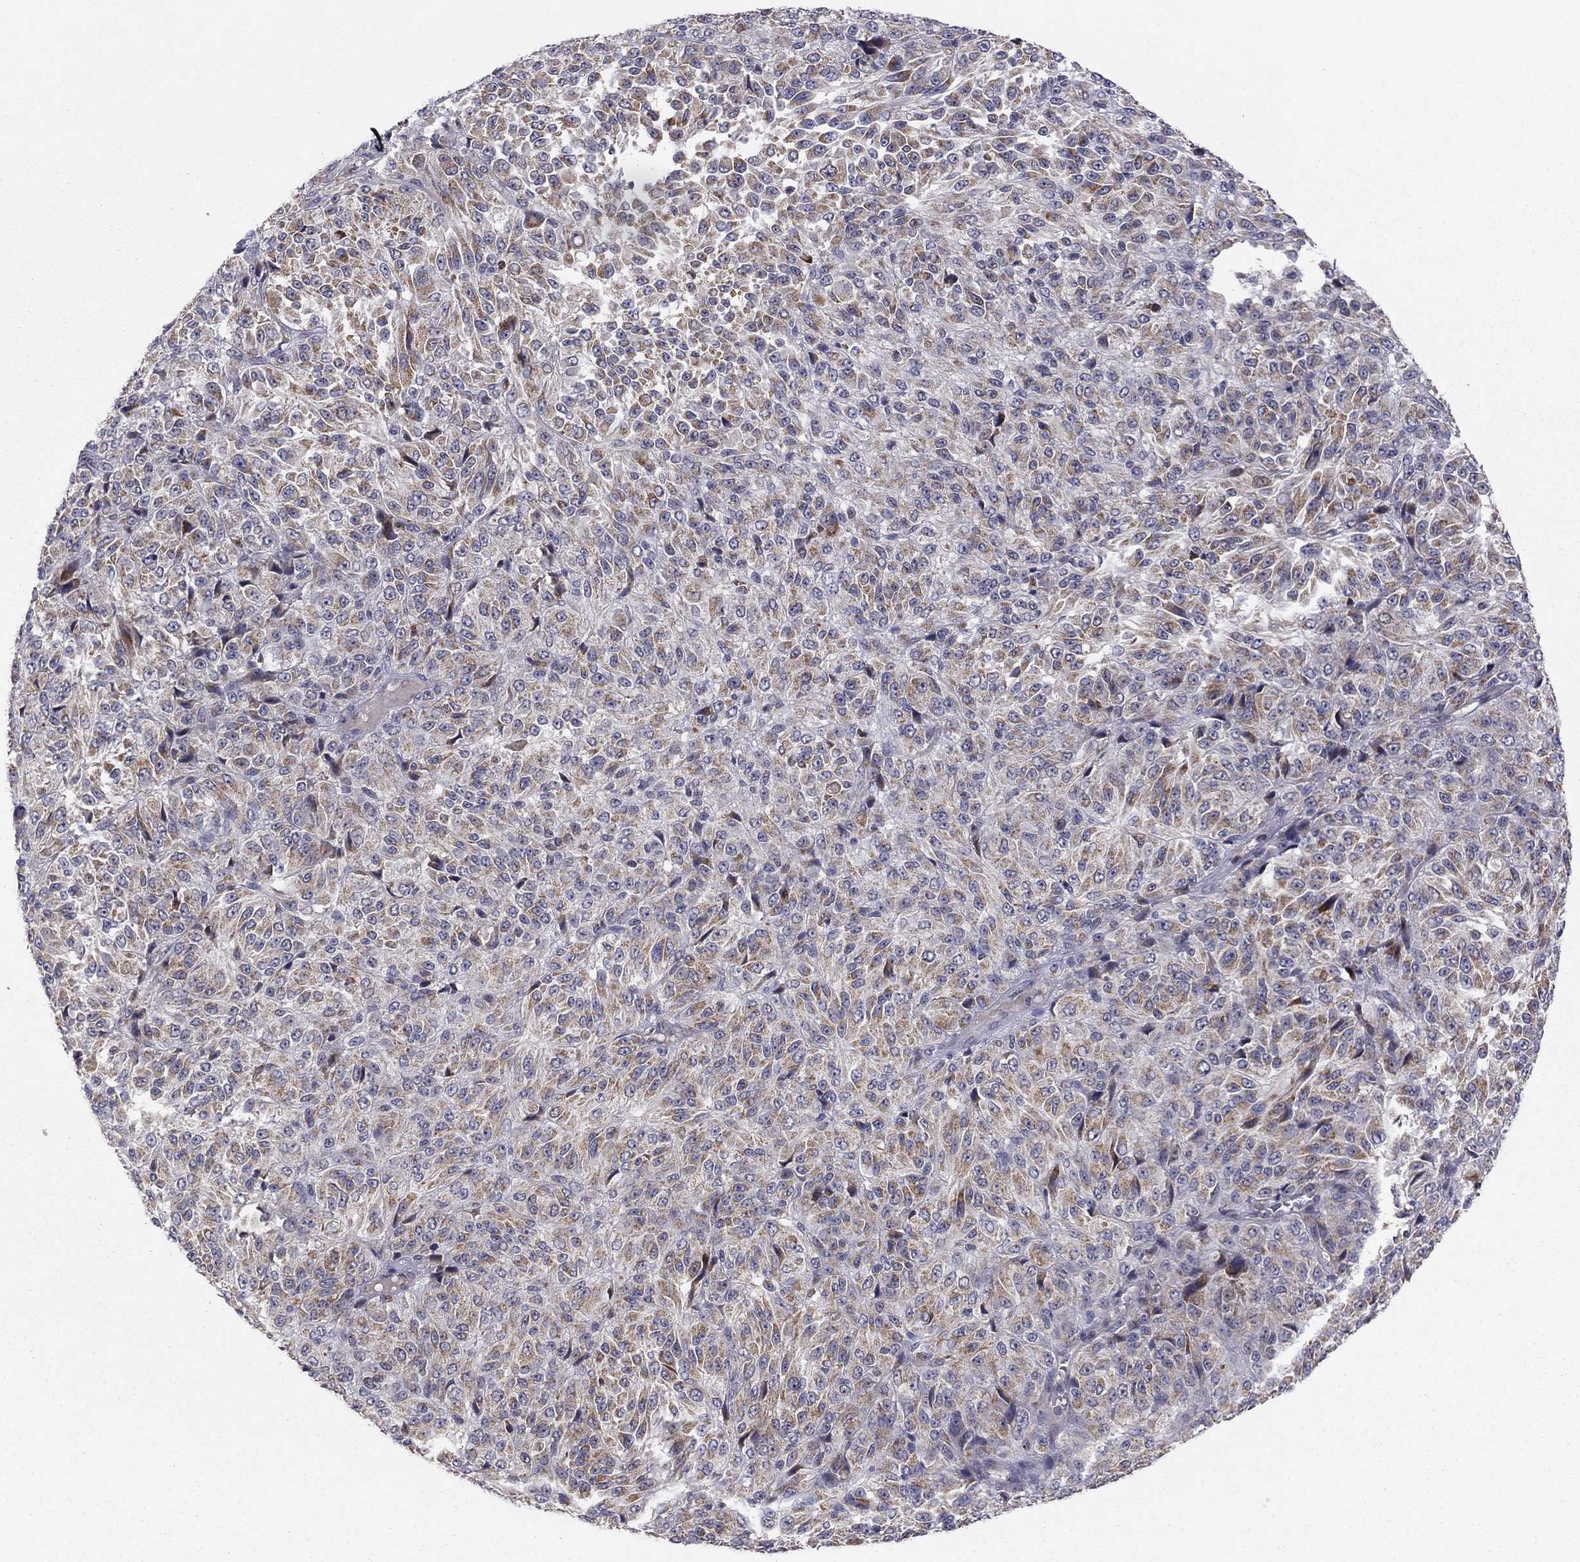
{"staining": {"intensity": "moderate", "quantity": "25%-75%", "location": "cytoplasmic/membranous"}, "tissue": "melanoma", "cell_type": "Tumor cells", "image_type": "cancer", "snomed": [{"axis": "morphology", "description": "Malignant melanoma, Metastatic site"}, {"axis": "topography", "description": "Brain"}], "caption": "Malignant melanoma (metastatic site) tissue exhibits moderate cytoplasmic/membranous positivity in about 25%-75% of tumor cells", "gene": "CRACDL", "patient": {"sex": "female", "age": 56}}